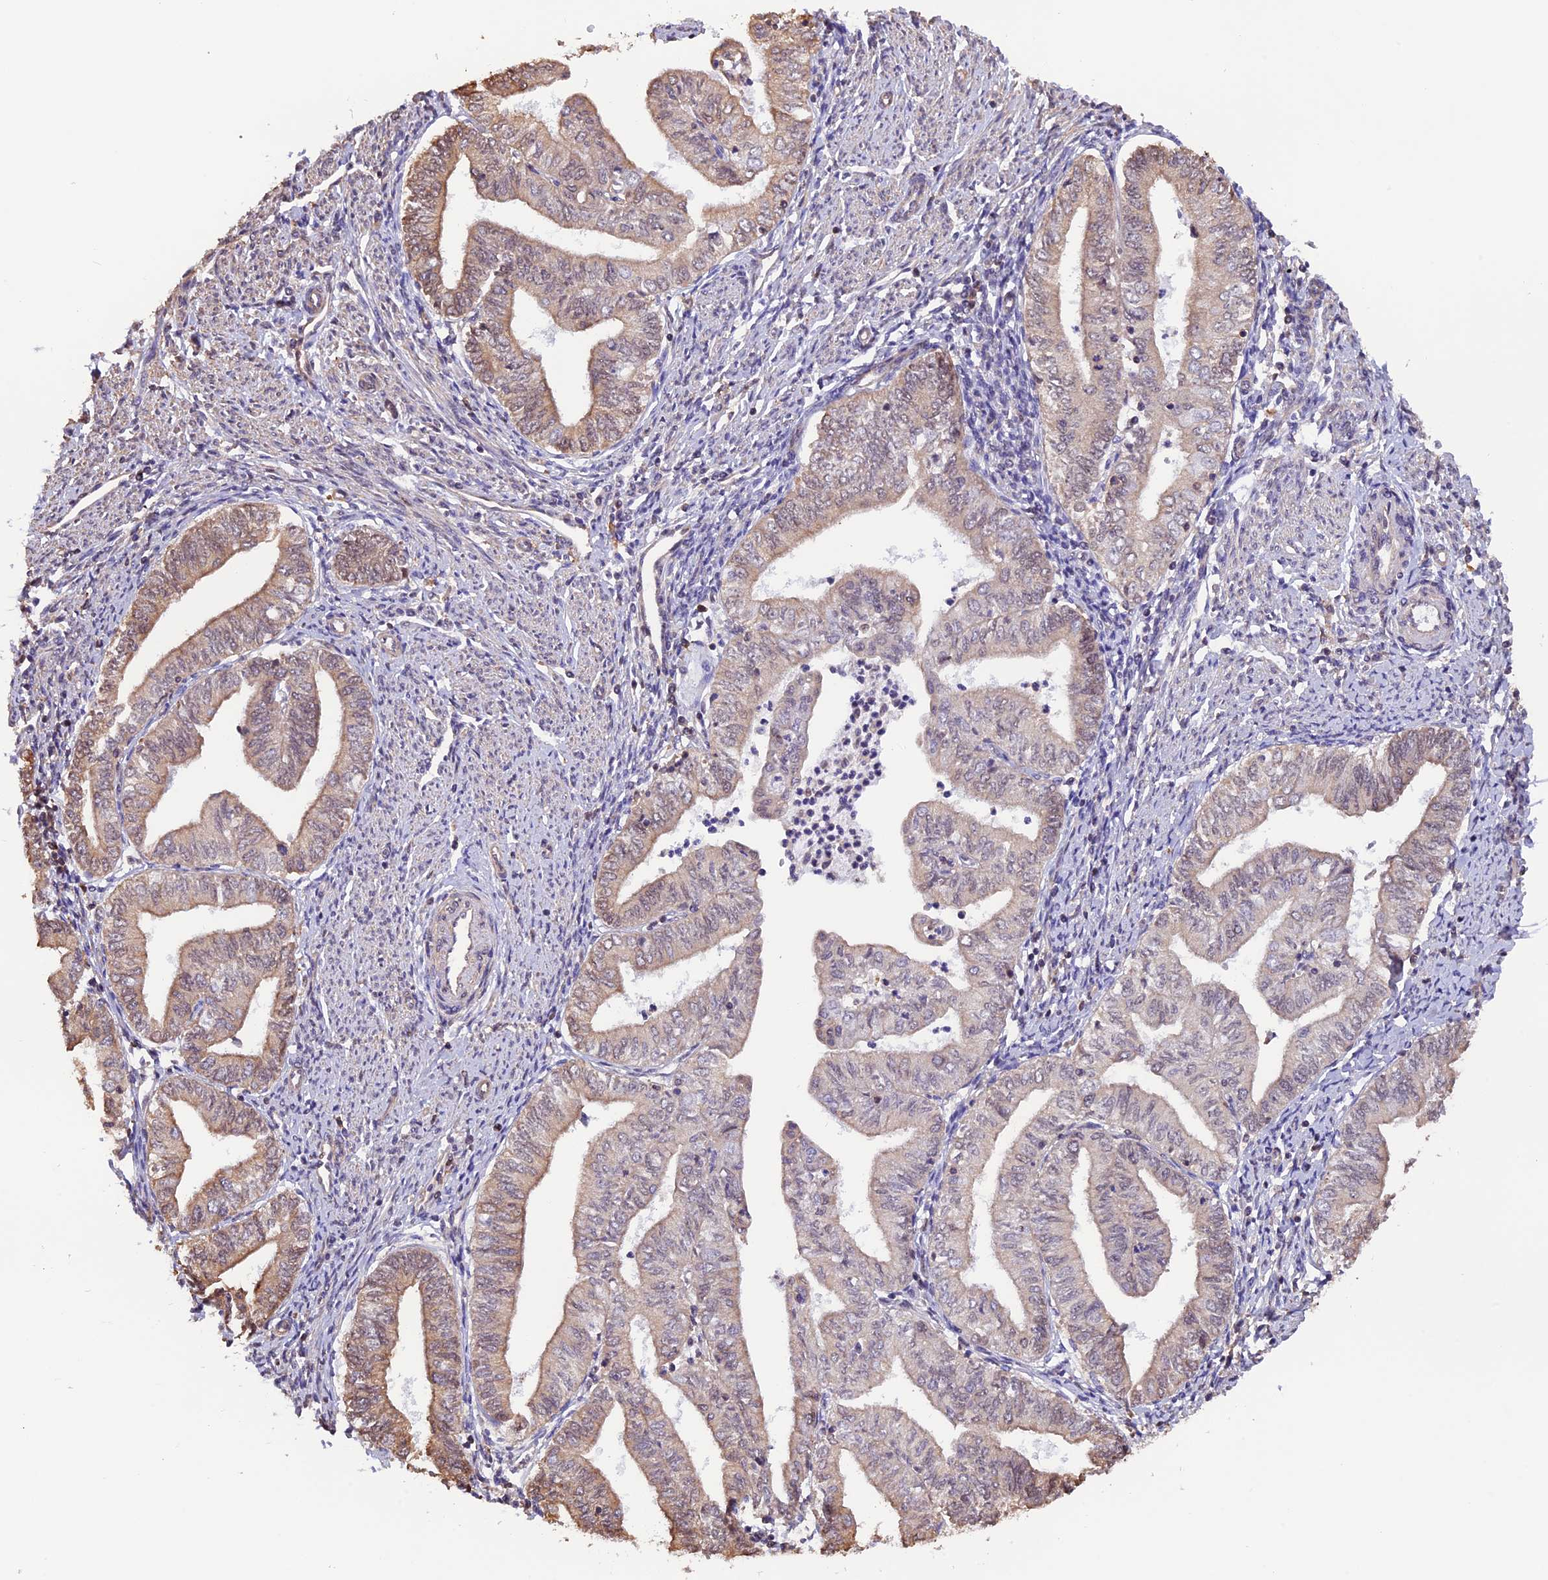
{"staining": {"intensity": "moderate", "quantity": "<25%", "location": "cytoplasmic/membranous"}, "tissue": "endometrial cancer", "cell_type": "Tumor cells", "image_type": "cancer", "snomed": [{"axis": "morphology", "description": "Adenocarcinoma, NOS"}, {"axis": "topography", "description": "Endometrium"}], "caption": "Immunohistochemical staining of endometrial cancer (adenocarcinoma) exhibits low levels of moderate cytoplasmic/membranous protein expression in about <25% of tumor cells. (DAB (3,3'-diaminobenzidine) IHC with brightfield microscopy, high magnification).", "gene": "ZC3H4", "patient": {"sex": "female", "age": 66}}